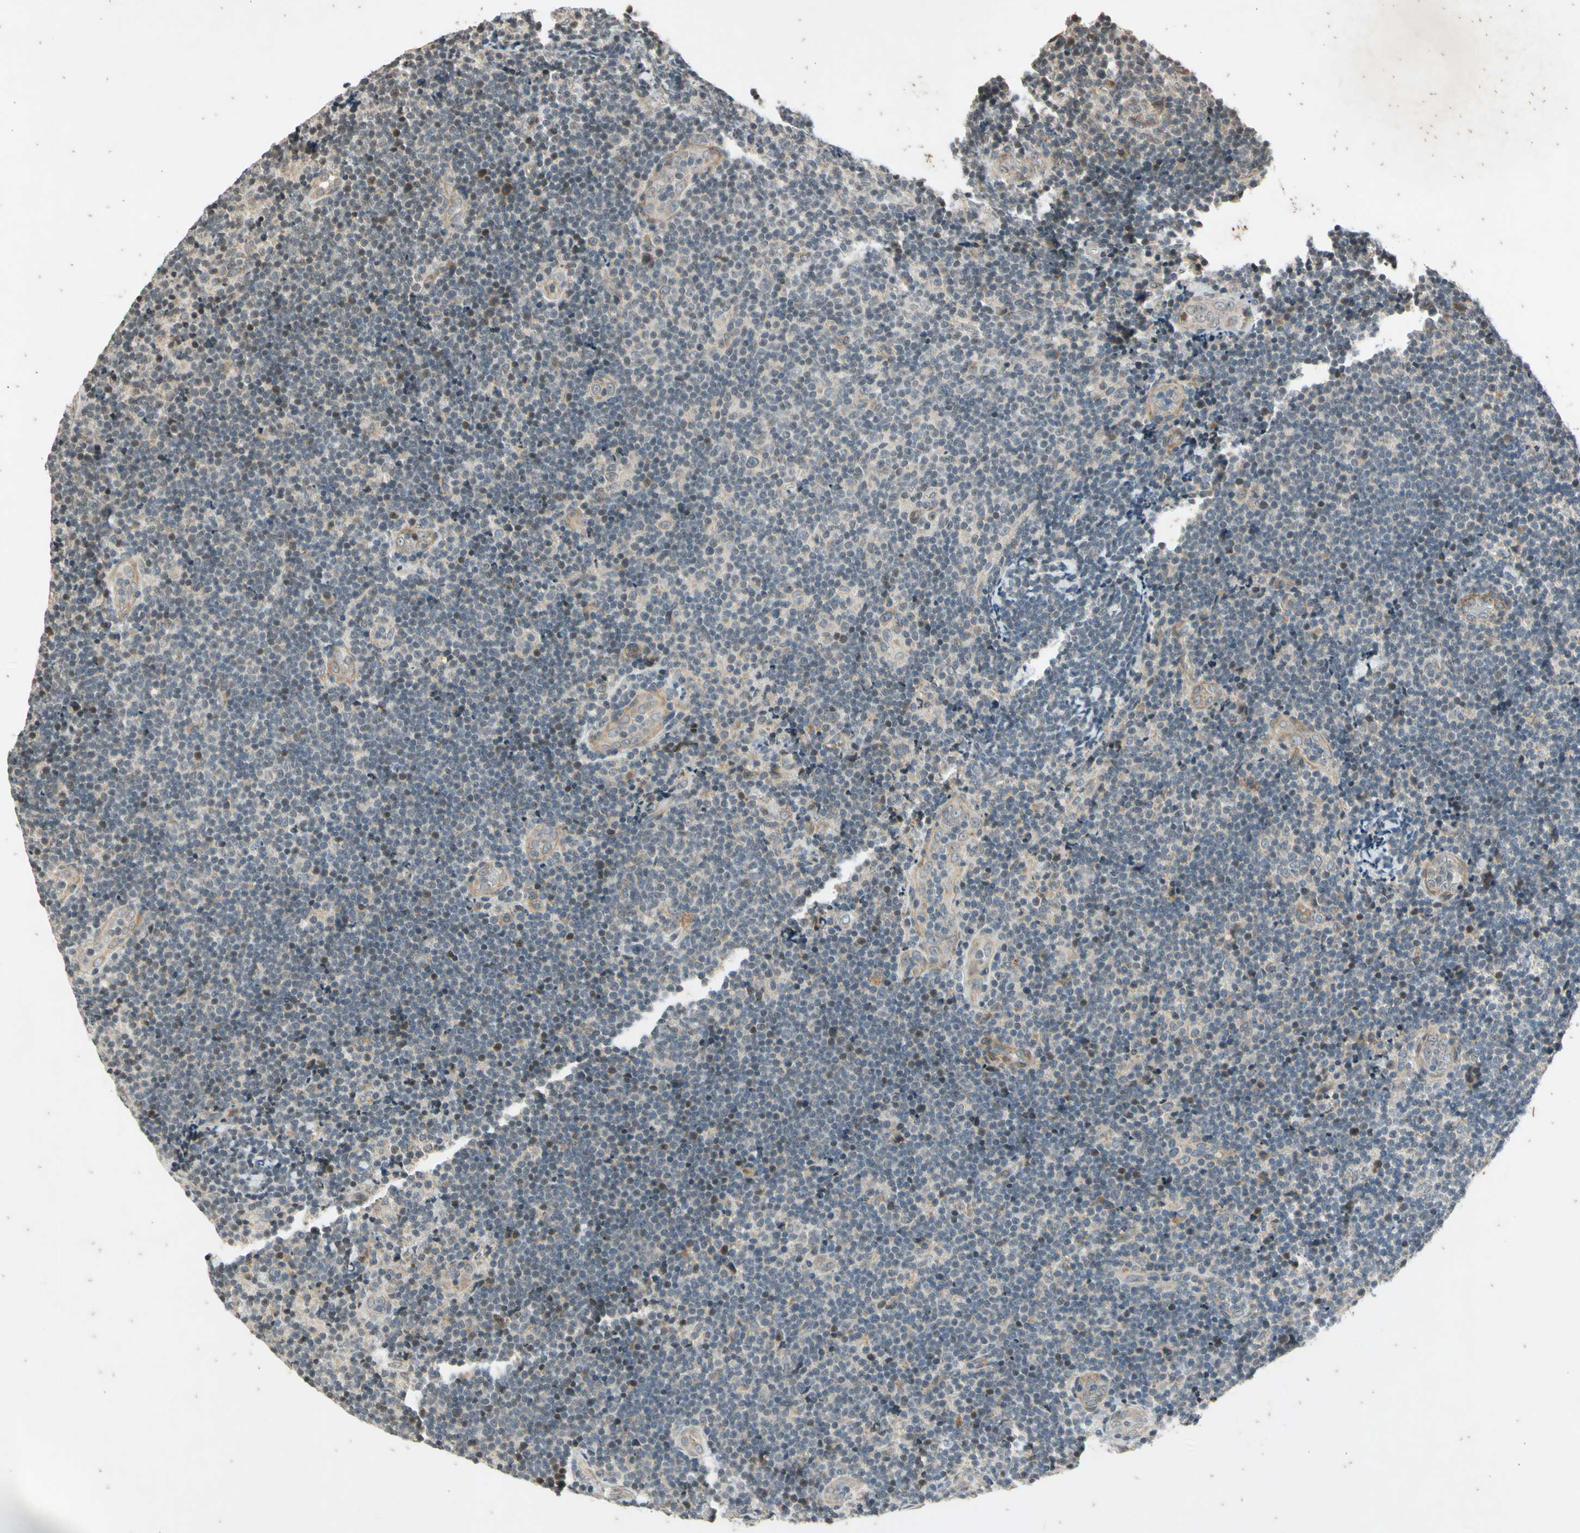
{"staining": {"intensity": "weak", "quantity": "<25%", "location": "cytoplasmic/membranous"}, "tissue": "lymphoma", "cell_type": "Tumor cells", "image_type": "cancer", "snomed": [{"axis": "morphology", "description": "Malignant lymphoma, non-Hodgkin's type, Low grade"}, {"axis": "topography", "description": "Lymph node"}], "caption": "Malignant lymphoma, non-Hodgkin's type (low-grade) was stained to show a protein in brown. There is no significant staining in tumor cells.", "gene": "EFNB2", "patient": {"sex": "male", "age": 83}}